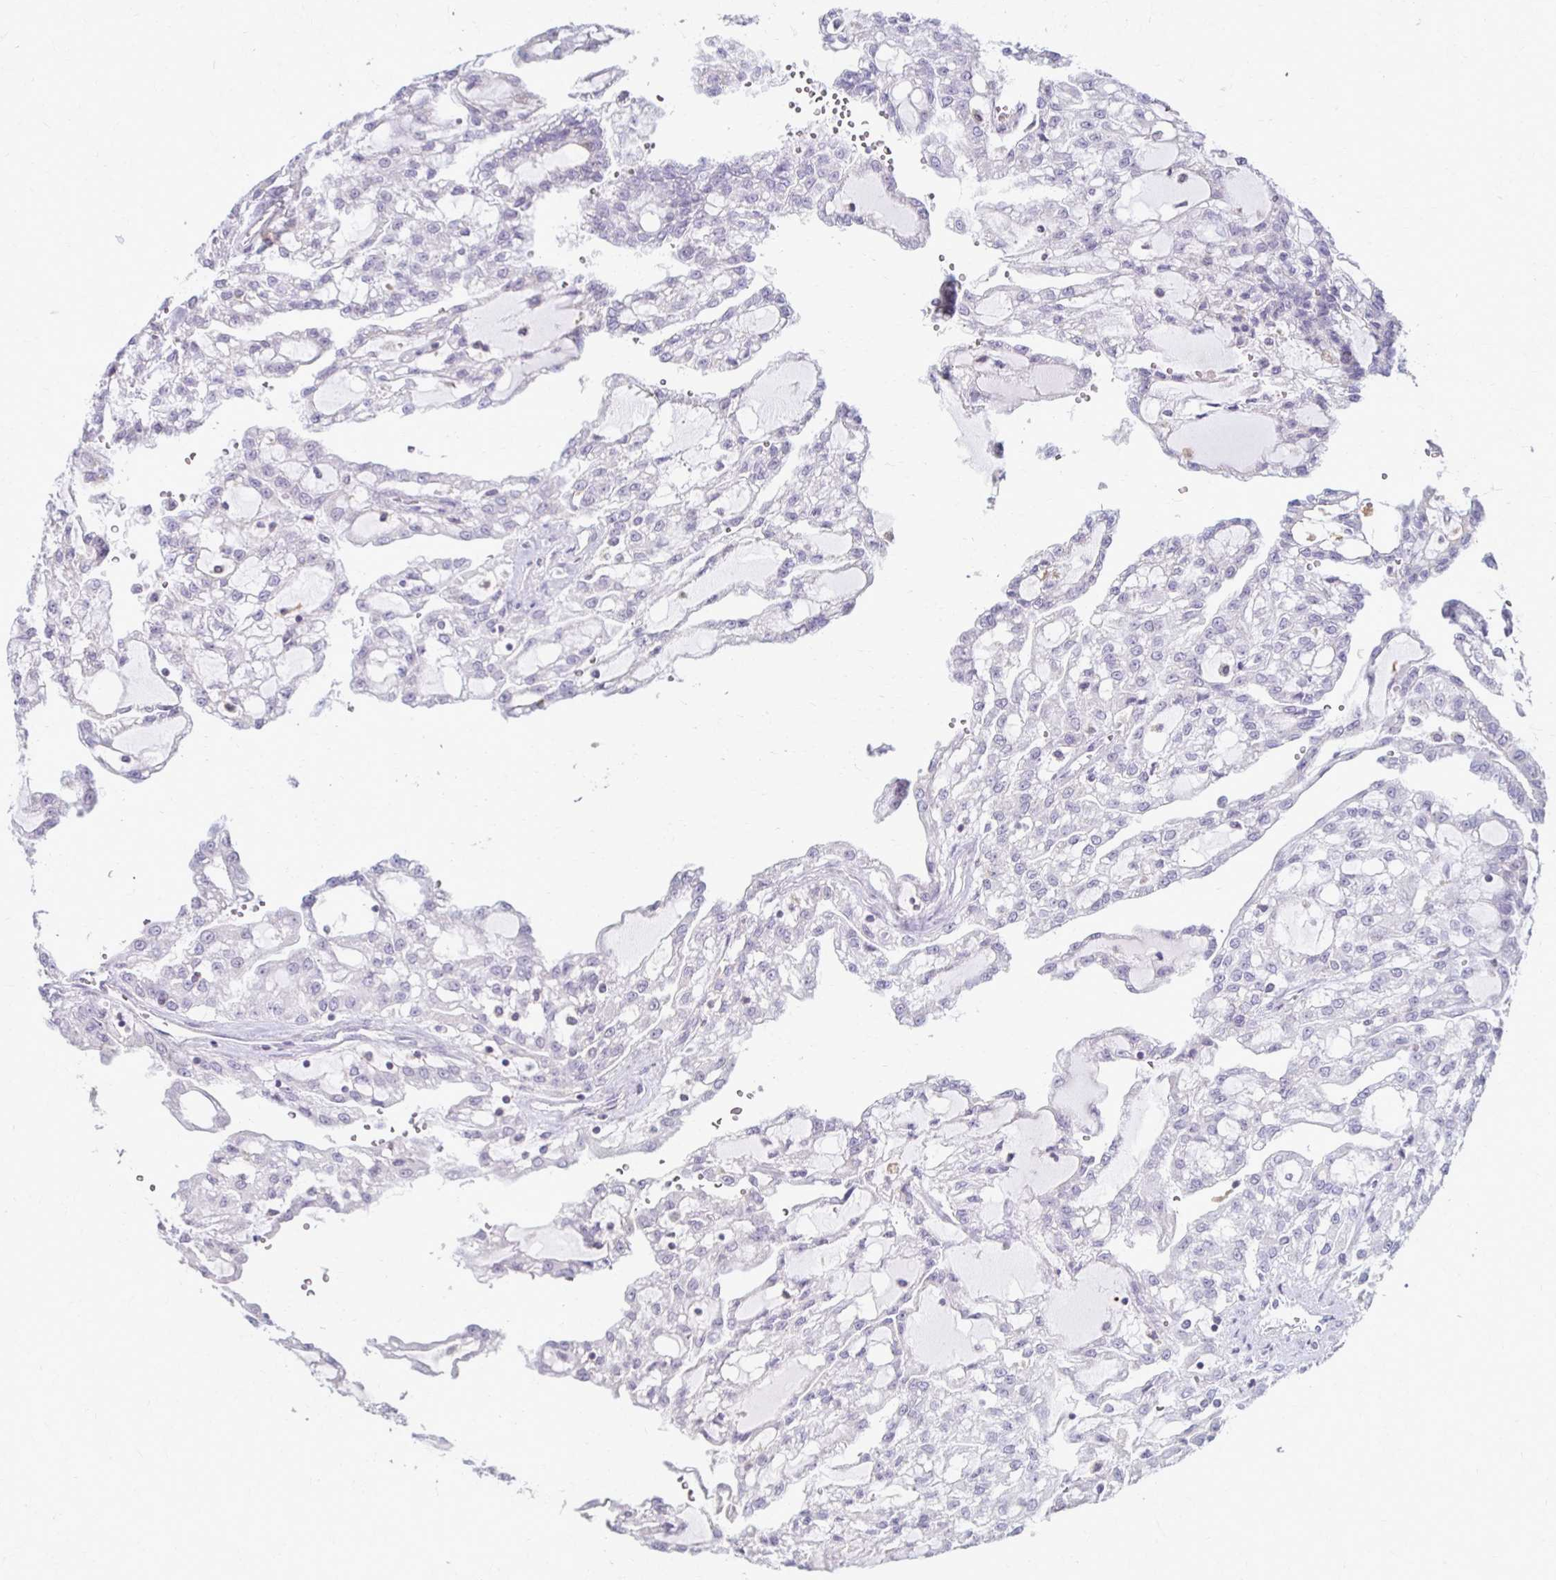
{"staining": {"intensity": "negative", "quantity": "none", "location": "none"}, "tissue": "renal cancer", "cell_type": "Tumor cells", "image_type": "cancer", "snomed": [{"axis": "morphology", "description": "Adenocarcinoma, NOS"}, {"axis": "topography", "description": "Kidney"}], "caption": "IHC of human renal adenocarcinoma shows no expression in tumor cells. (Brightfield microscopy of DAB (3,3'-diaminobenzidine) immunohistochemistry (IHC) at high magnification).", "gene": "FCGR2B", "patient": {"sex": "male", "age": 63}}